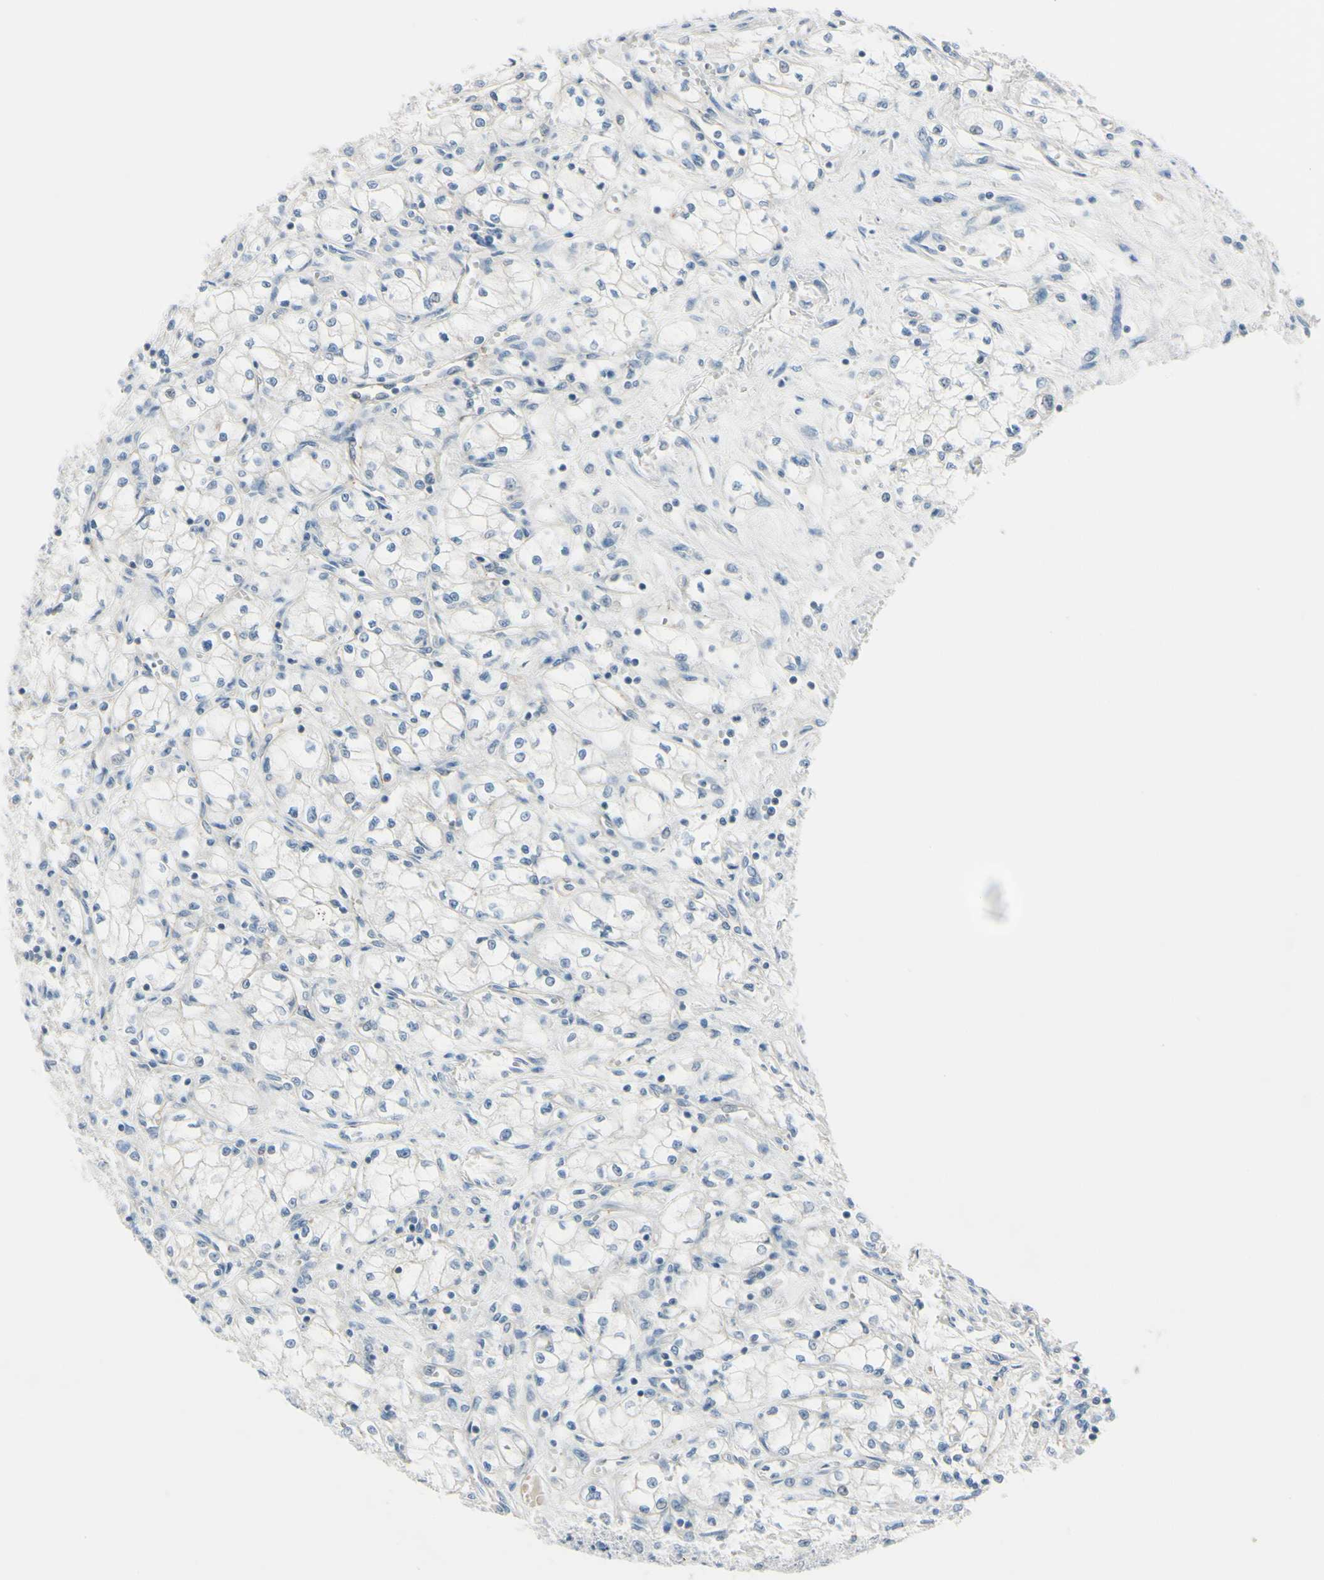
{"staining": {"intensity": "negative", "quantity": "none", "location": "none"}, "tissue": "renal cancer", "cell_type": "Tumor cells", "image_type": "cancer", "snomed": [{"axis": "morphology", "description": "Normal tissue, NOS"}, {"axis": "morphology", "description": "Adenocarcinoma, NOS"}, {"axis": "topography", "description": "Kidney"}], "caption": "High magnification brightfield microscopy of renal adenocarcinoma stained with DAB (brown) and counterstained with hematoxylin (blue): tumor cells show no significant staining.", "gene": "ASB9", "patient": {"sex": "male", "age": 59}}